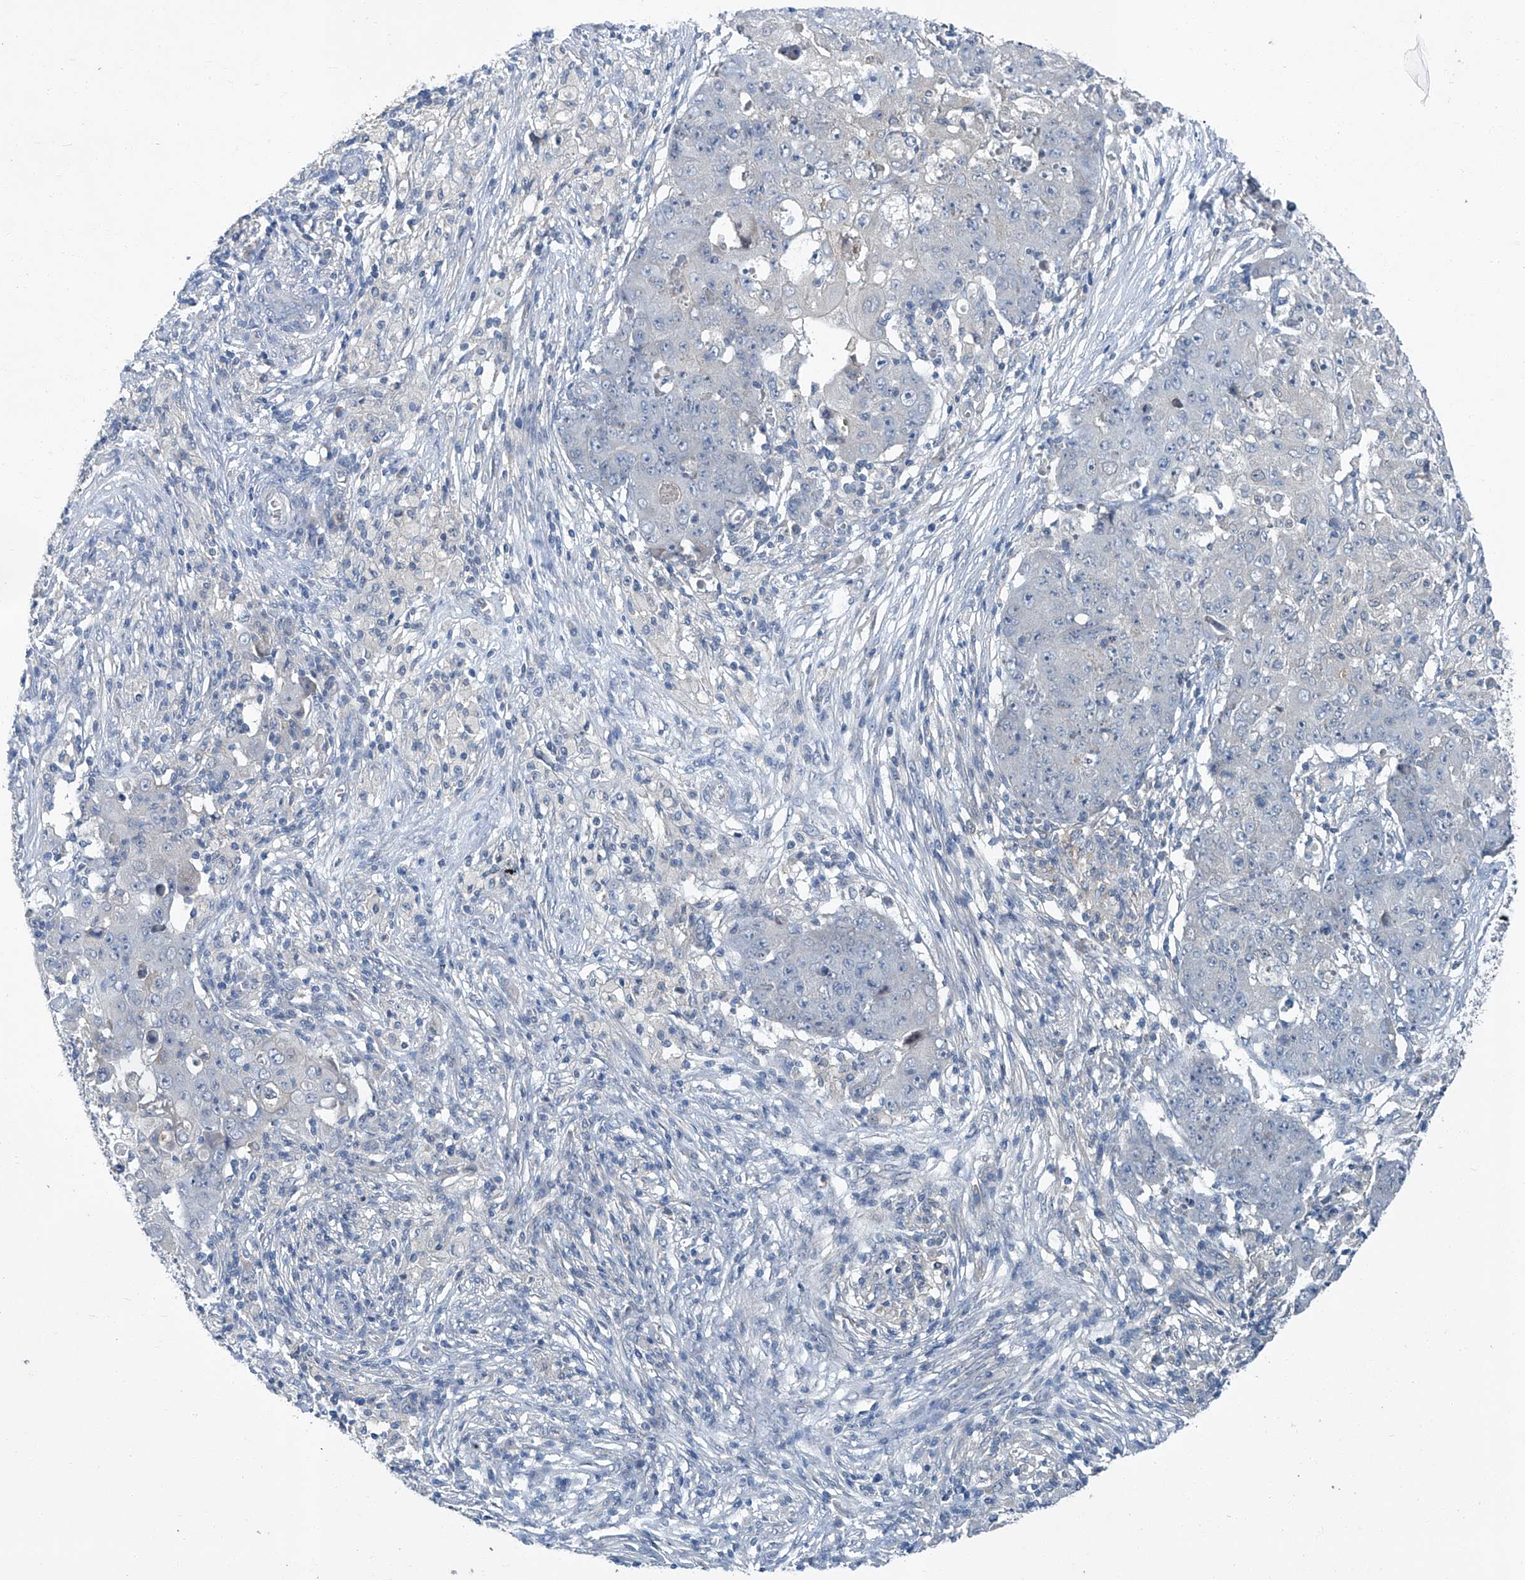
{"staining": {"intensity": "negative", "quantity": "none", "location": "none"}, "tissue": "ovarian cancer", "cell_type": "Tumor cells", "image_type": "cancer", "snomed": [{"axis": "morphology", "description": "Carcinoma, endometroid"}, {"axis": "topography", "description": "Ovary"}], "caption": "An immunohistochemistry histopathology image of ovarian endometroid carcinoma is shown. There is no staining in tumor cells of ovarian endometroid carcinoma.", "gene": "ANKRD34A", "patient": {"sex": "female", "age": 42}}